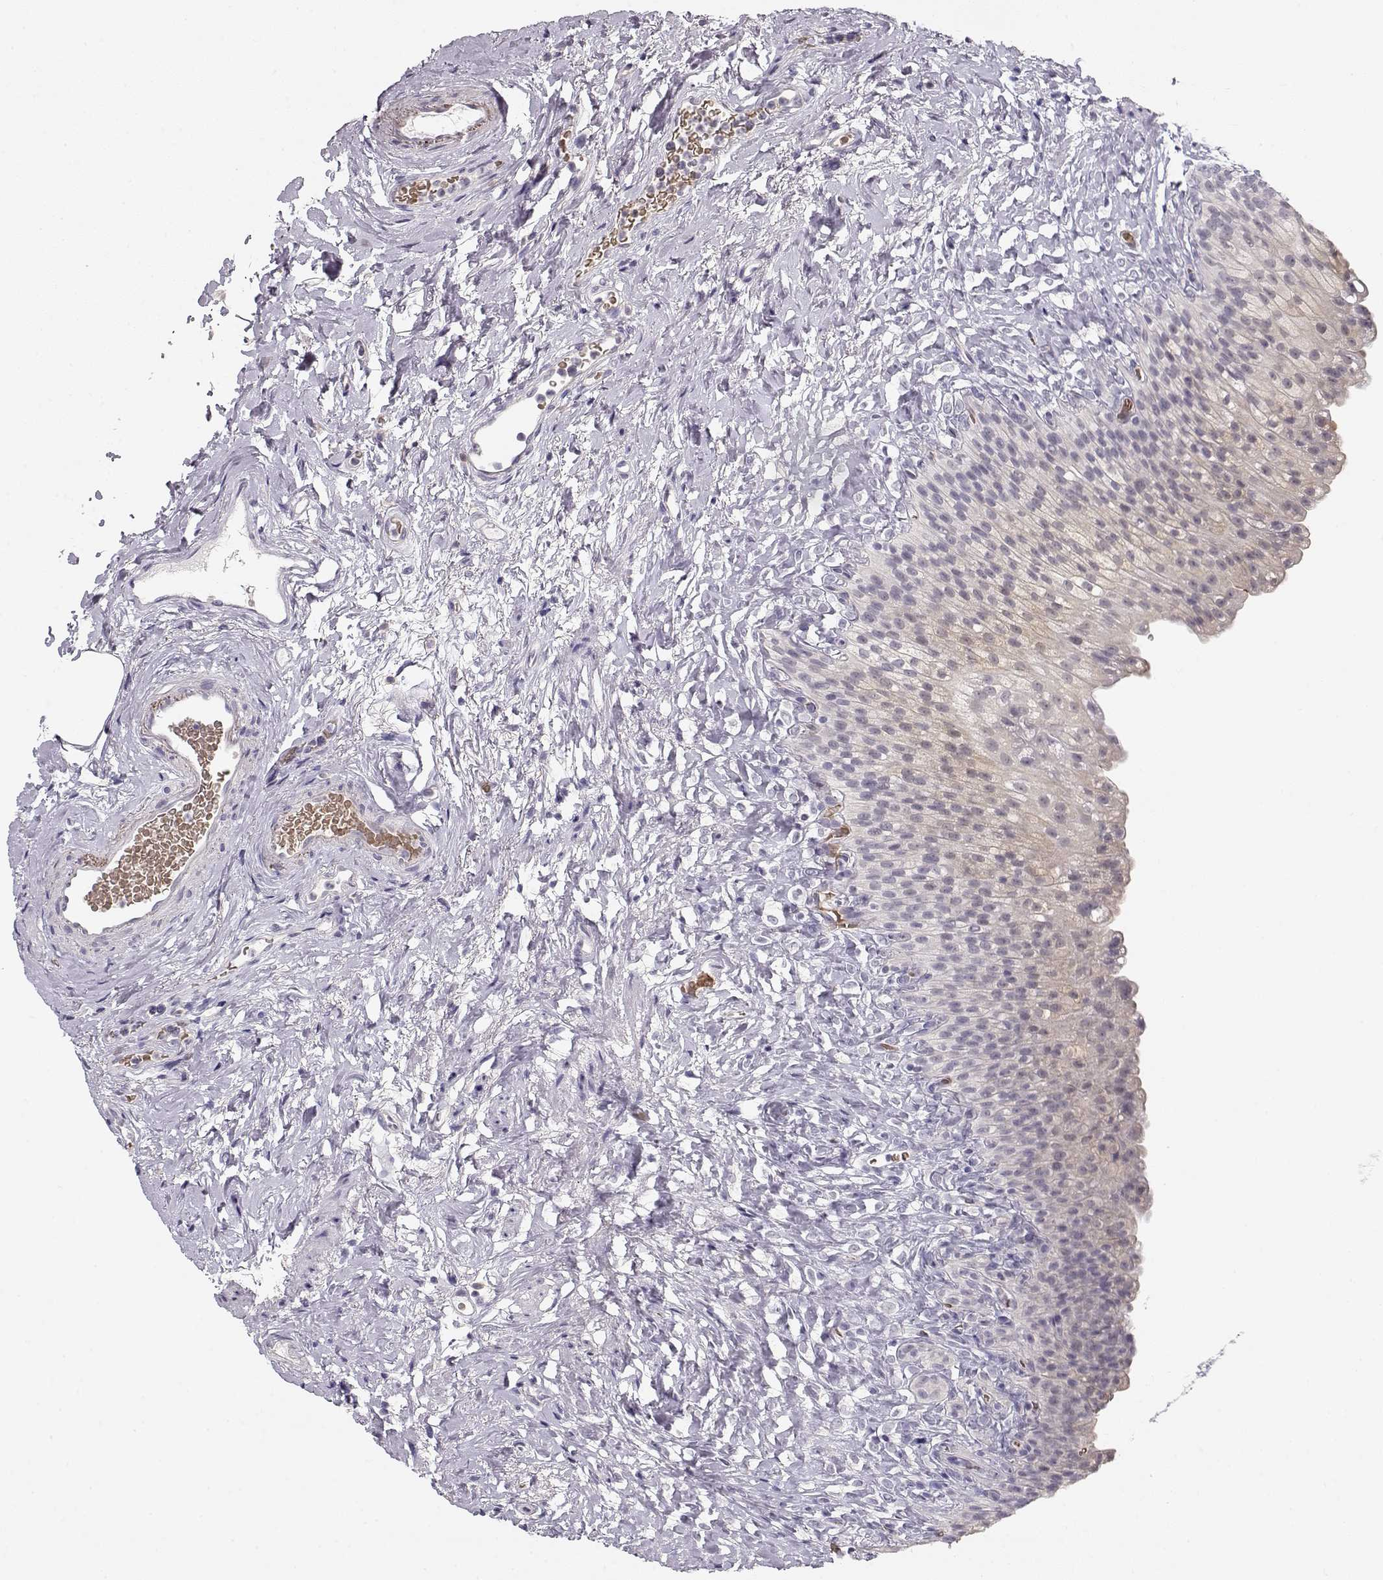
{"staining": {"intensity": "weak", "quantity": "<25%", "location": "cytoplasmic/membranous"}, "tissue": "urinary bladder", "cell_type": "Urothelial cells", "image_type": "normal", "snomed": [{"axis": "morphology", "description": "Normal tissue, NOS"}, {"axis": "topography", "description": "Urinary bladder"}], "caption": "Immunohistochemical staining of normal urinary bladder exhibits no significant expression in urothelial cells. Brightfield microscopy of immunohistochemistry (IHC) stained with DAB (3,3'-diaminobenzidine) (brown) and hematoxylin (blue), captured at high magnification.", "gene": "TTC26", "patient": {"sex": "male", "age": 76}}